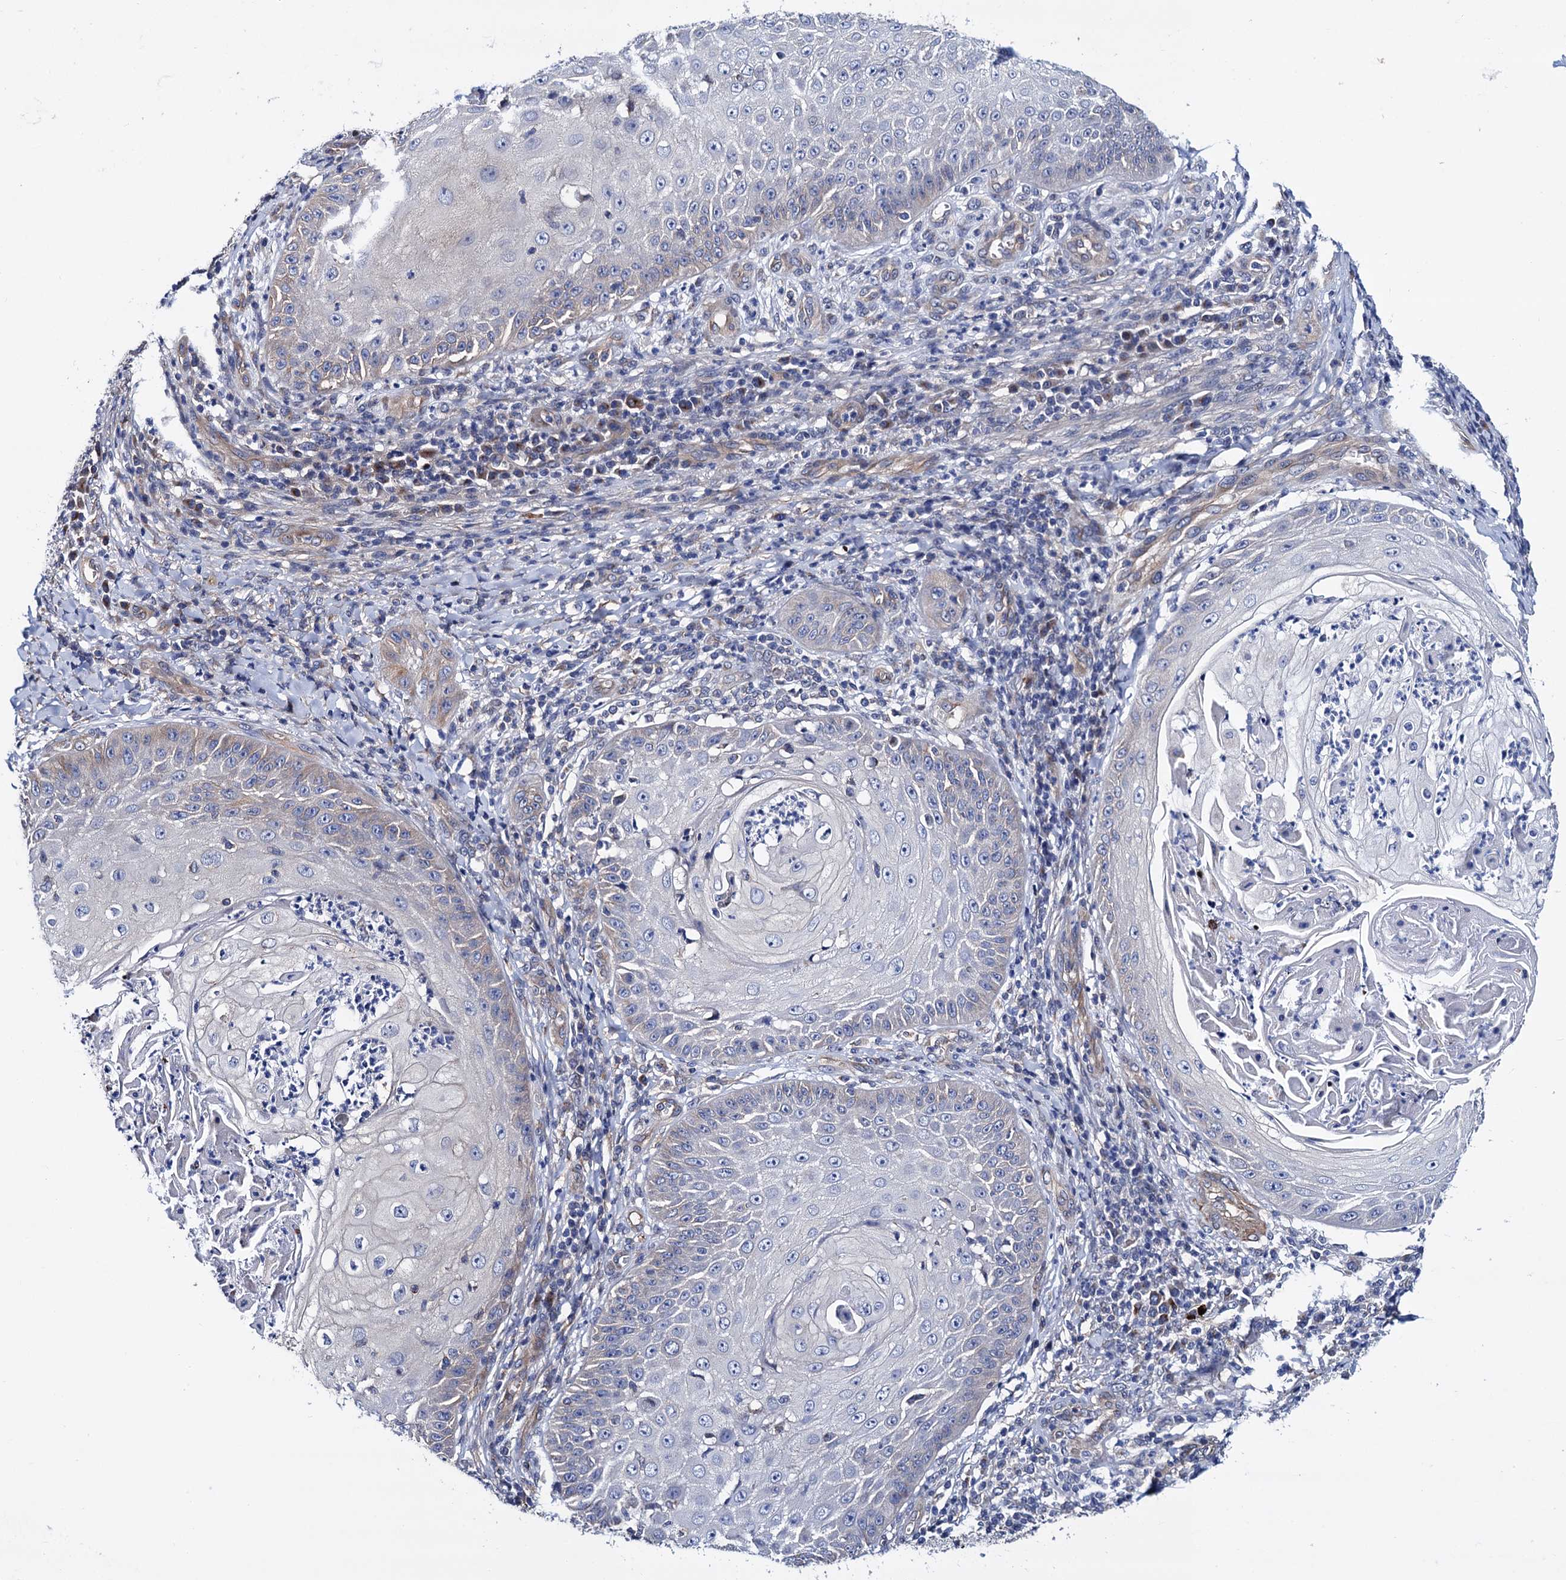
{"staining": {"intensity": "negative", "quantity": "none", "location": "none"}, "tissue": "skin cancer", "cell_type": "Tumor cells", "image_type": "cancer", "snomed": [{"axis": "morphology", "description": "Squamous cell carcinoma, NOS"}, {"axis": "topography", "description": "Skin"}], "caption": "Histopathology image shows no protein expression in tumor cells of skin cancer tissue. Brightfield microscopy of immunohistochemistry stained with DAB (3,3'-diaminobenzidine) (brown) and hematoxylin (blue), captured at high magnification.", "gene": "ZDHHC18", "patient": {"sex": "male", "age": 70}}